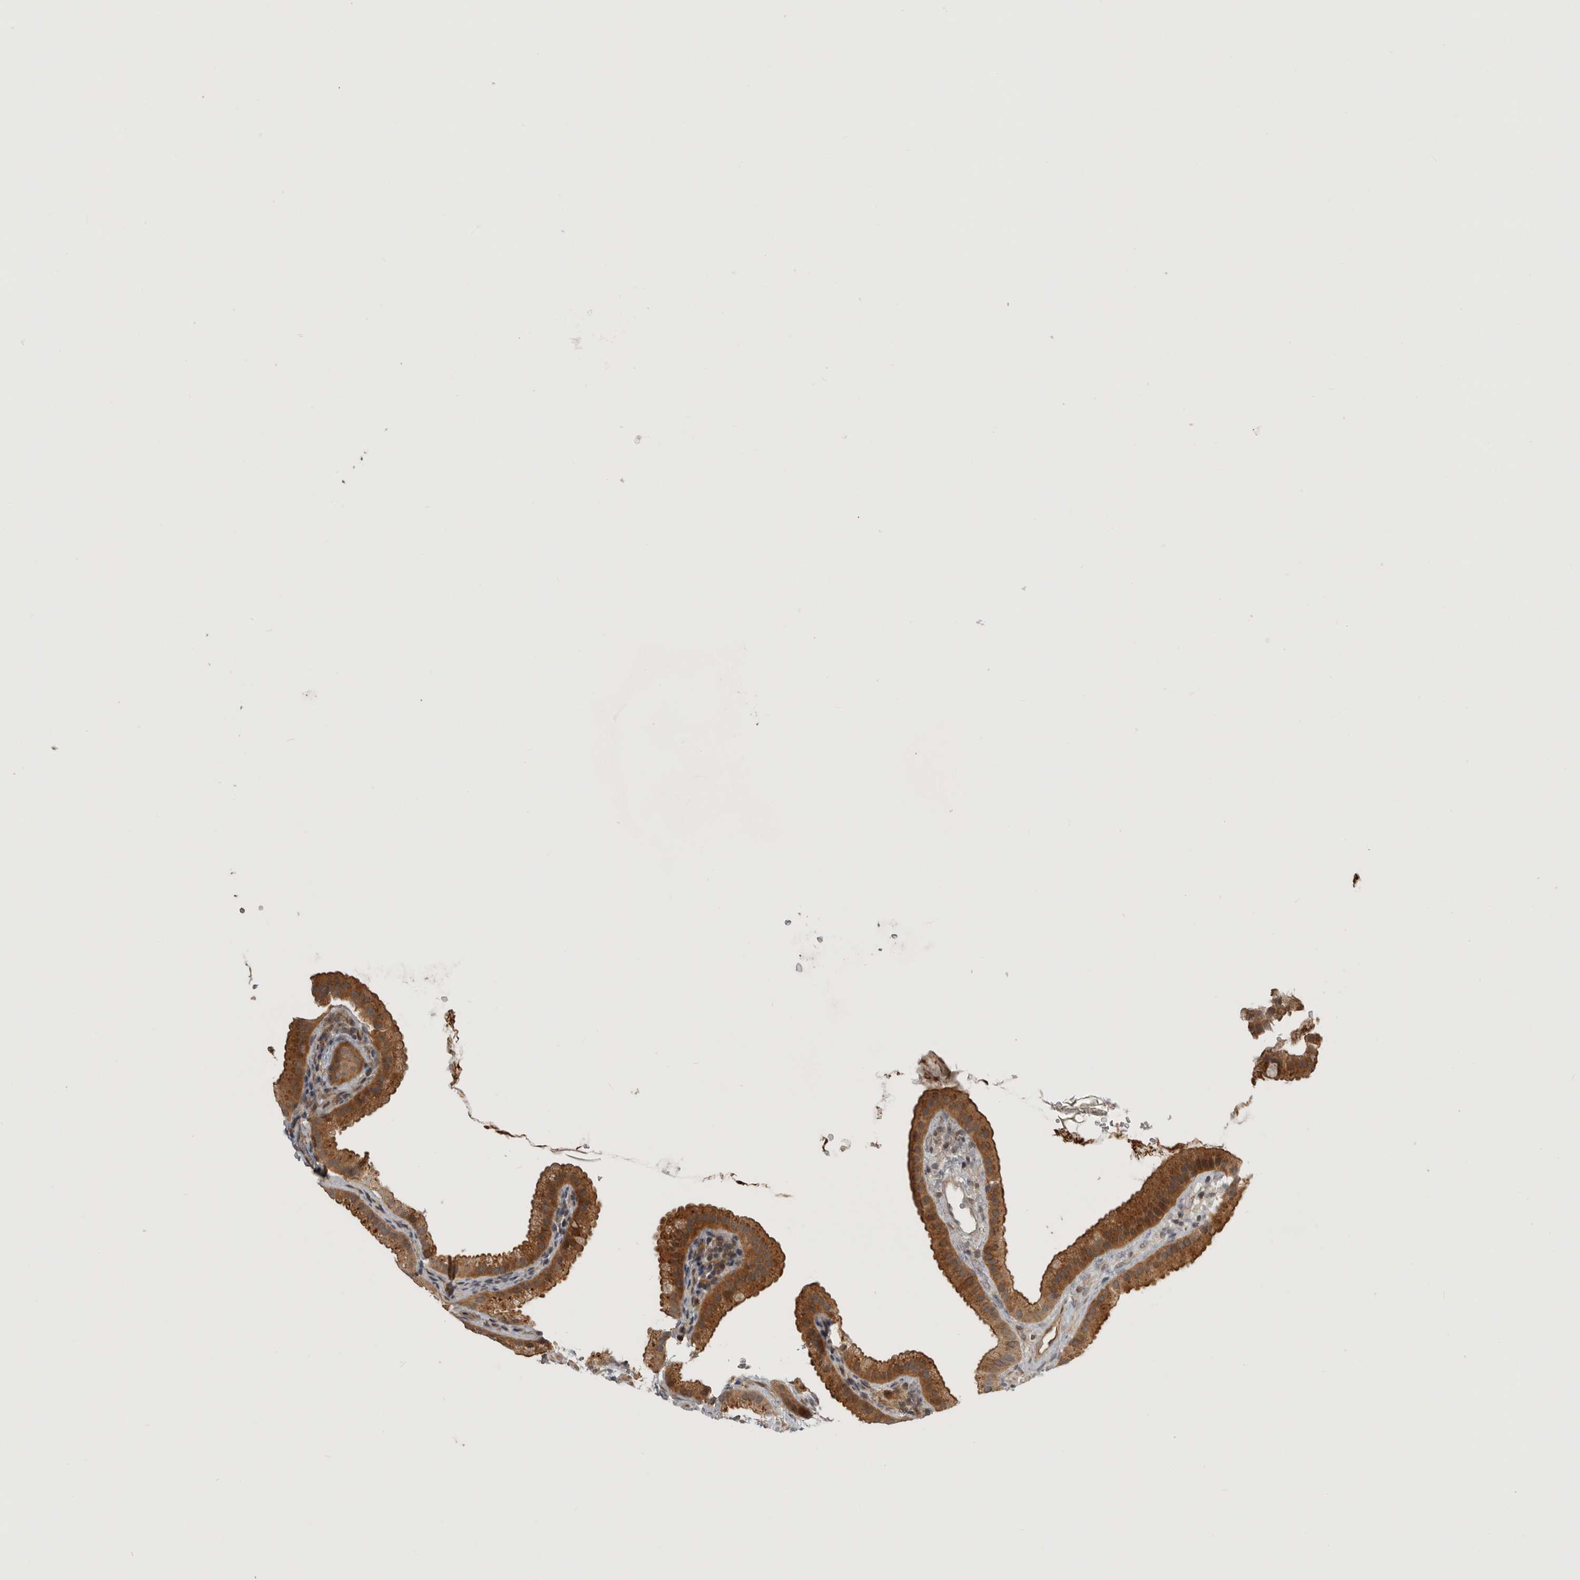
{"staining": {"intensity": "moderate", "quantity": ">75%", "location": "cytoplasmic/membranous"}, "tissue": "gallbladder", "cell_type": "Glandular cells", "image_type": "normal", "snomed": [{"axis": "morphology", "description": "Normal tissue, NOS"}, {"axis": "topography", "description": "Gallbladder"}], "caption": "Brown immunohistochemical staining in normal human gallbladder displays moderate cytoplasmic/membranous expression in approximately >75% of glandular cells. Nuclei are stained in blue.", "gene": "CUEDC1", "patient": {"sex": "female", "age": 64}}